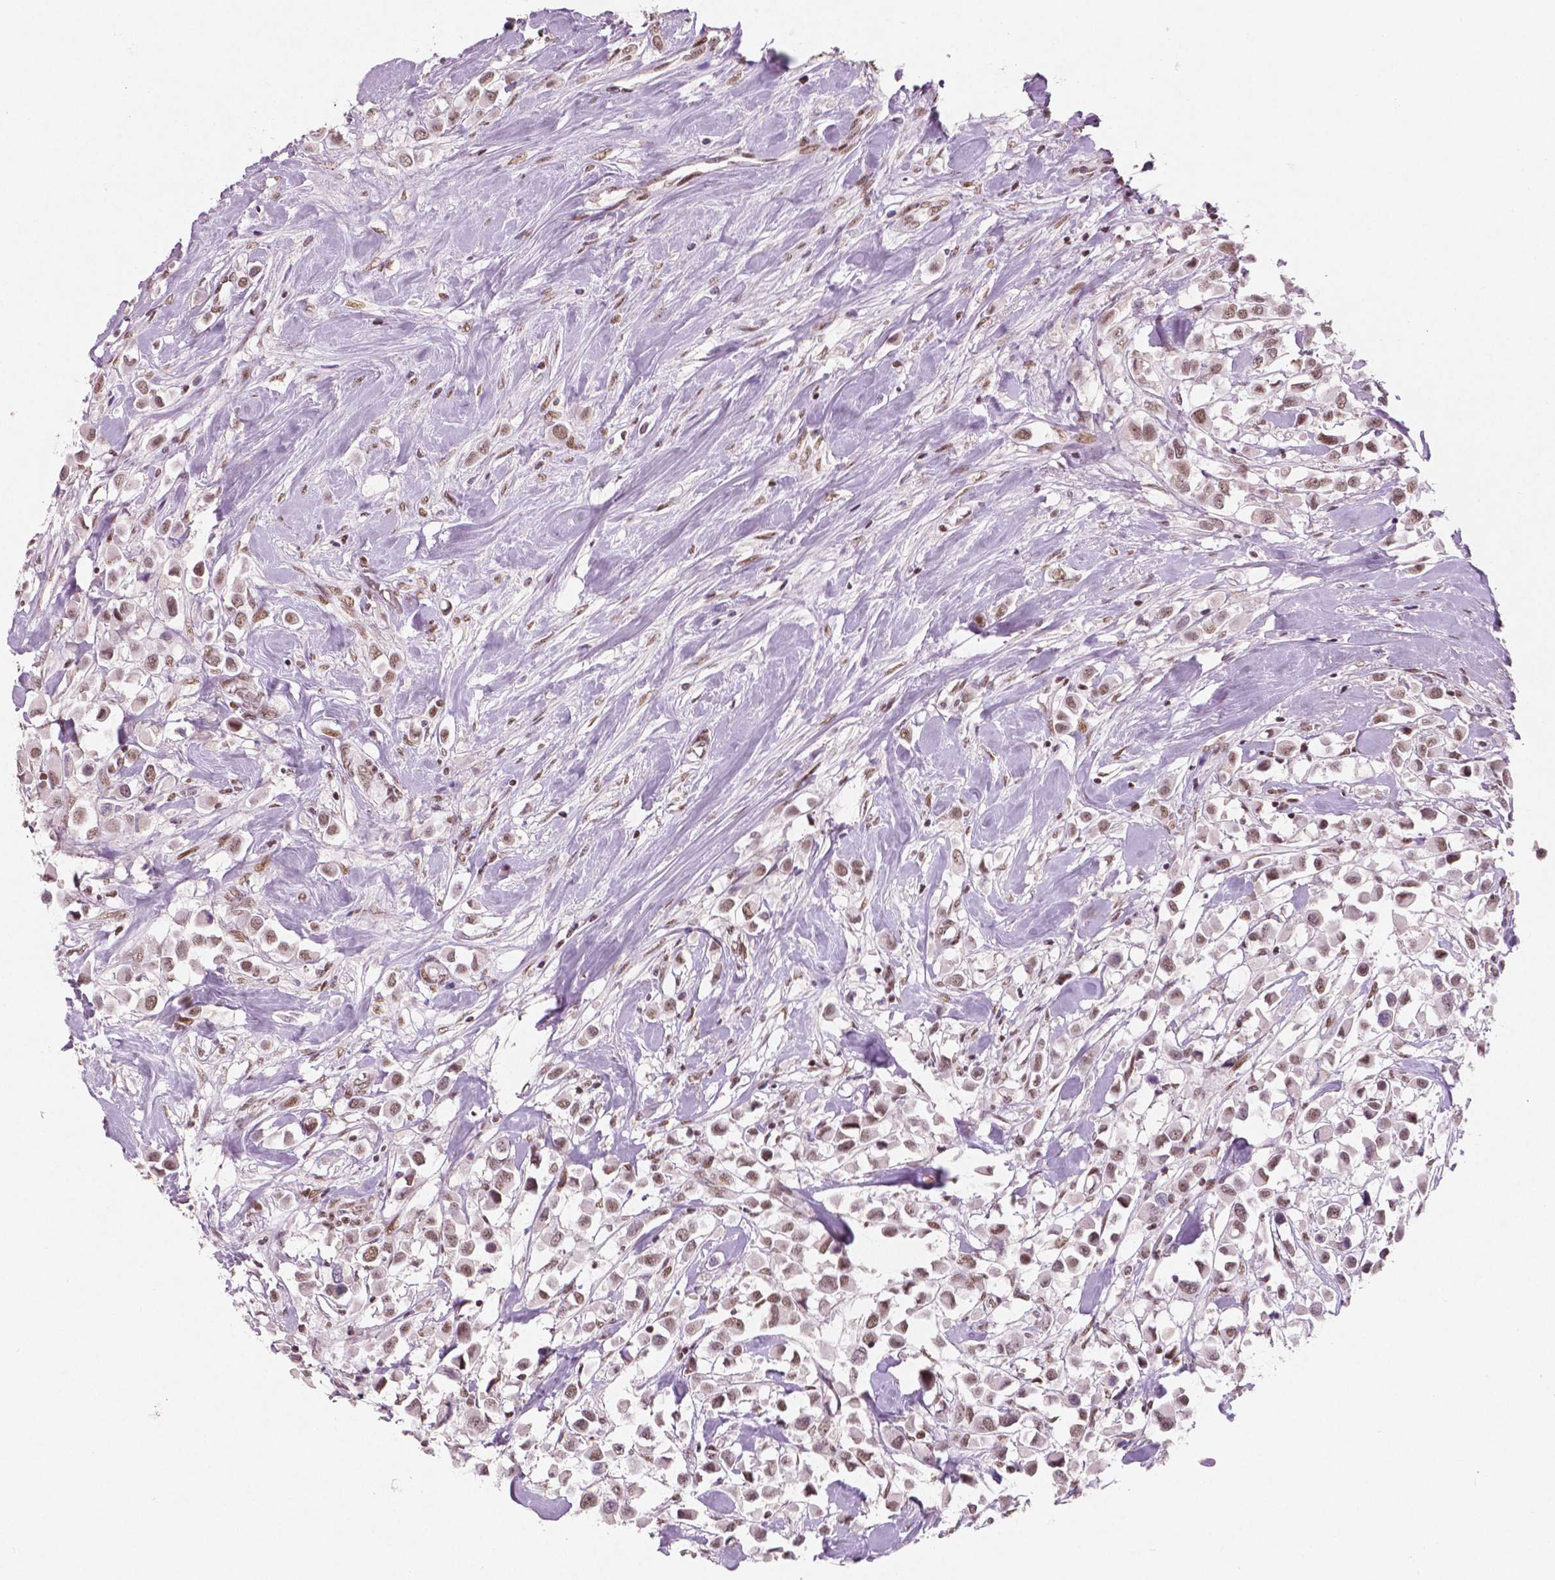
{"staining": {"intensity": "moderate", "quantity": ">75%", "location": "nuclear"}, "tissue": "breast cancer", "cell_type": "Tumor cells", "image_type": "cancer", "snomed": [{"axis": "morphology", "description": "Duct carcinoma"}, {"axis": "topography", "description": "Breast"}], "caption": "About >75% of tumor cells in human breast cancer display moderate nuclear protein positivity as visualized by brown immunohistochemical staining.", "gene": "BRD4", "patient": {"sex": "female", "age": 61}}